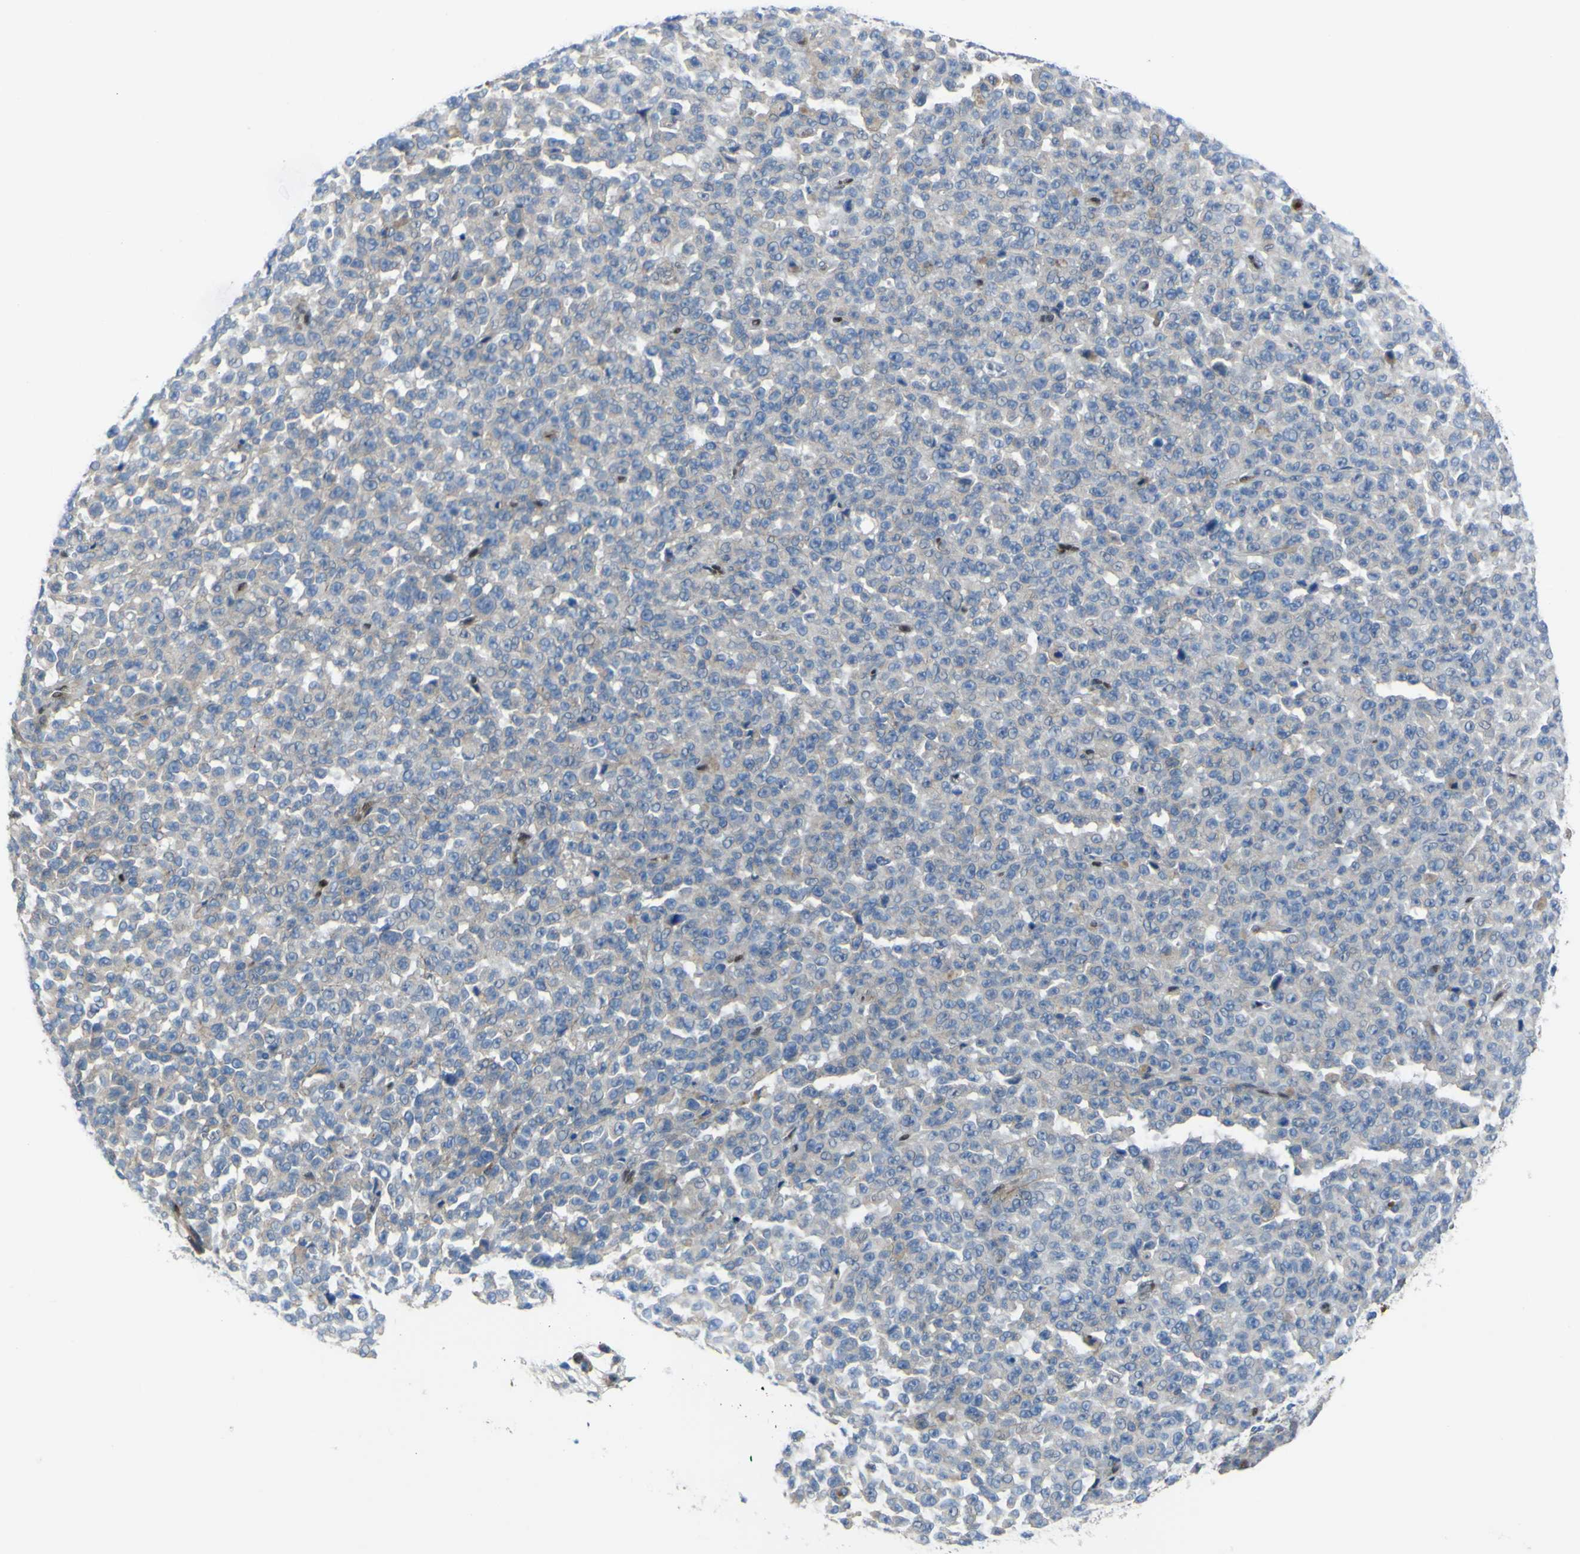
{"staining": {"intensity": "moderate", "quantity": "25%-75%", "location": "cytoplasmic/membranous"}, "tissue": "melanoma", "cell_type": "Tumor cells", "image_type": "cancer", "snomed": [{"axis": "morphology", "description": "Malignant melanoma, NOS"}, {"axis": "topography", "description": "Skin"}], "caption": "Malignant melanoma tissue exhibits moderate cytoplasmic/membranous expression in approximately 25%-75% of tumor cells, visualized by immunohistochemistry.", "gene": "LRRN1", "patient": {"sex": "female", "age": 82}}